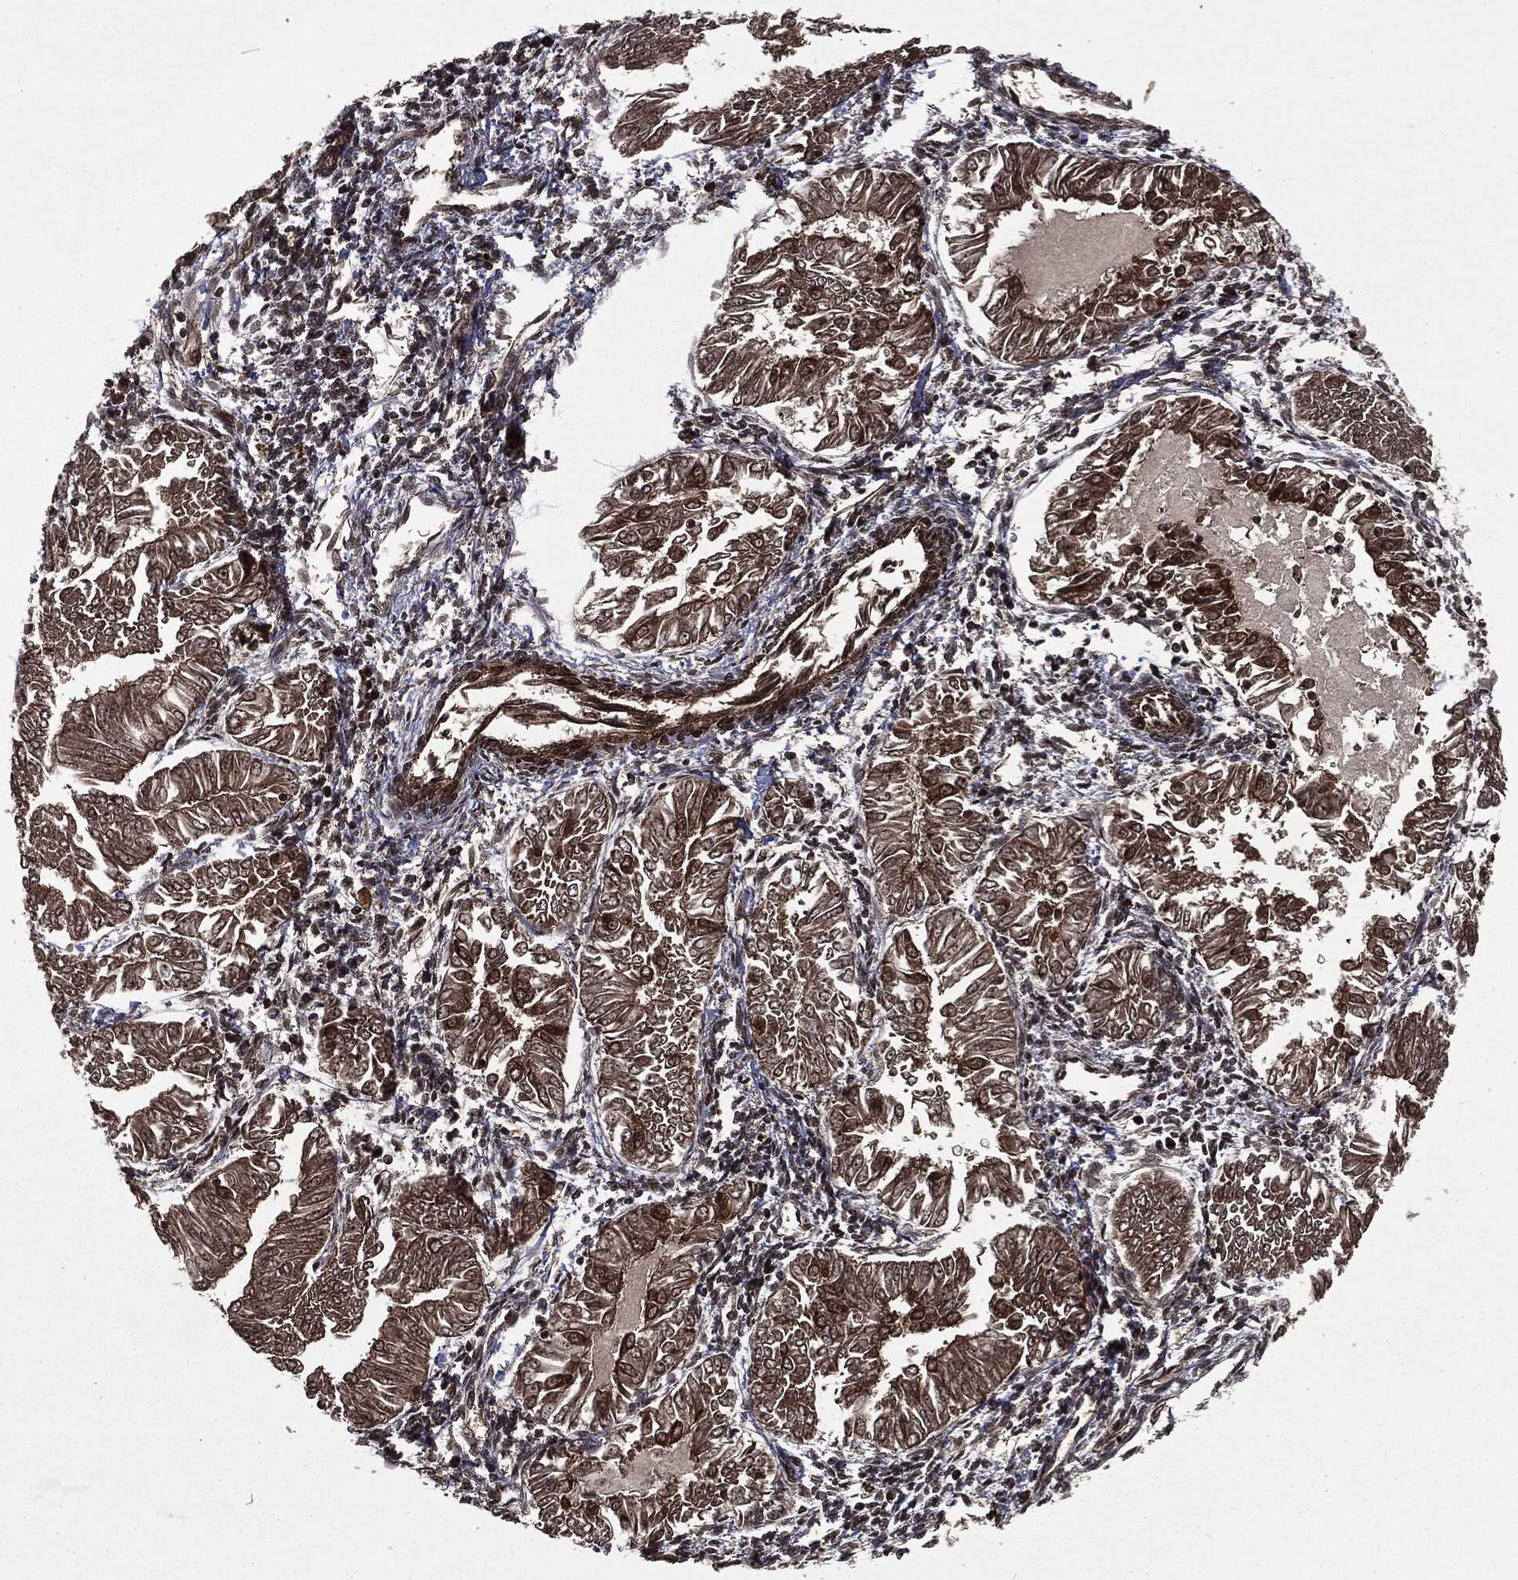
{"staining": {"intensity": "moderate", "quantity": ">75%", "location": "cytoplasmic/membranous"}, "tissue": "endometrial cancer", "cell_type": "Tumor cells", "image_type": "cancer", "snomed": [{"axis": "morphology", "description": "Adenocarcinoma, NOS"}, {"axis": "topography", "description": "Endometrium"}], "caption": "The immunohistochemical stain labels moderate cytoplasmic/membranous expression in tumor cells of adenocarcinoma (endometrial) tissue.", "gene": "CARD6", "patient": {"sex": "female", "age": 53}}